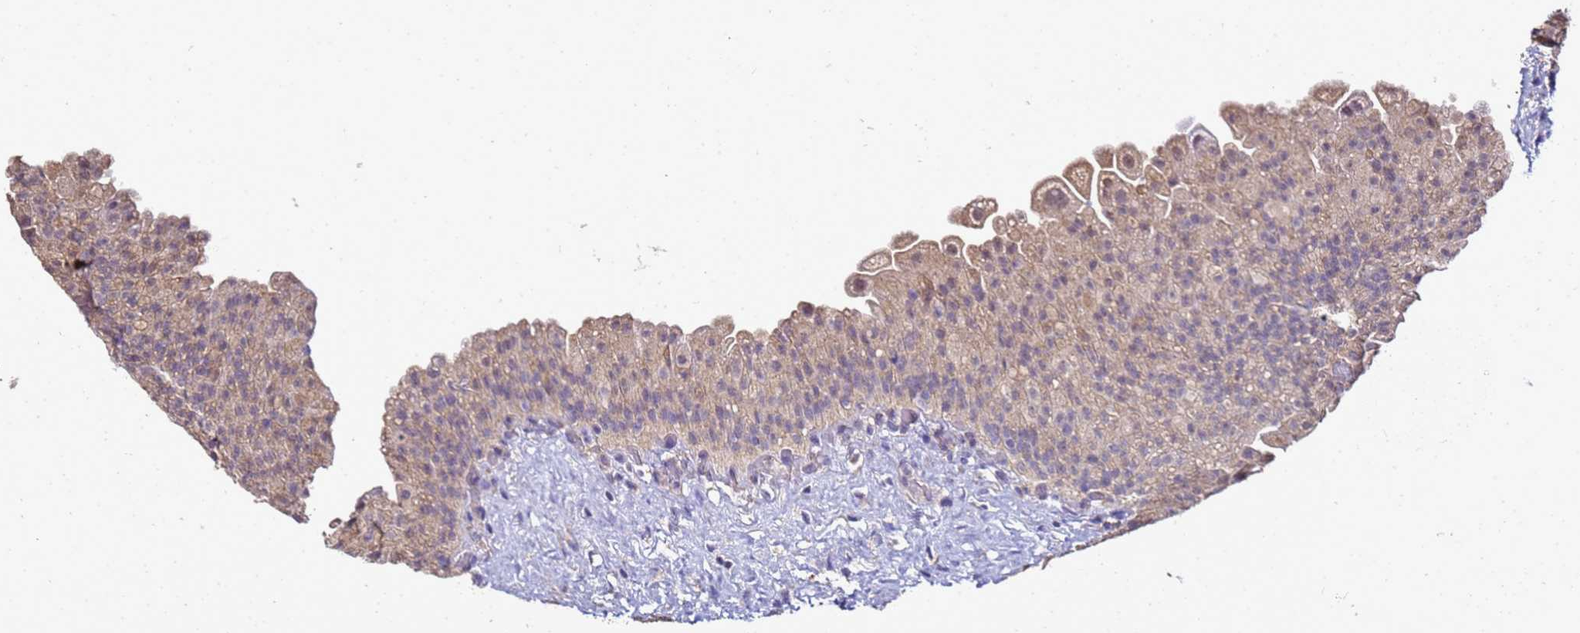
{"staining": {"intensity": "weak", "quantity": ">75%", "location": "cytoplasmic/membranous"}, "tissue": "urinary bladder", "cell_type": "Urothelial cells", "image_type": "normal", "snomed": [{"axis": "morphology", "description": "Normal tissue, NOS"}, {"axis": "topography", "description": "Urinary bladder"}], "caption": "Benign urinary bladder exhibits weak cytoplasmic/membranous expression in approximately >75% of urothelial cells, visualized by immunohistochemistry. The protein of interest is shown in brown color, while the nuclei are stained blue.", "gene": "ENOPH1", "patient": {"sex": "female", "age": 27}}